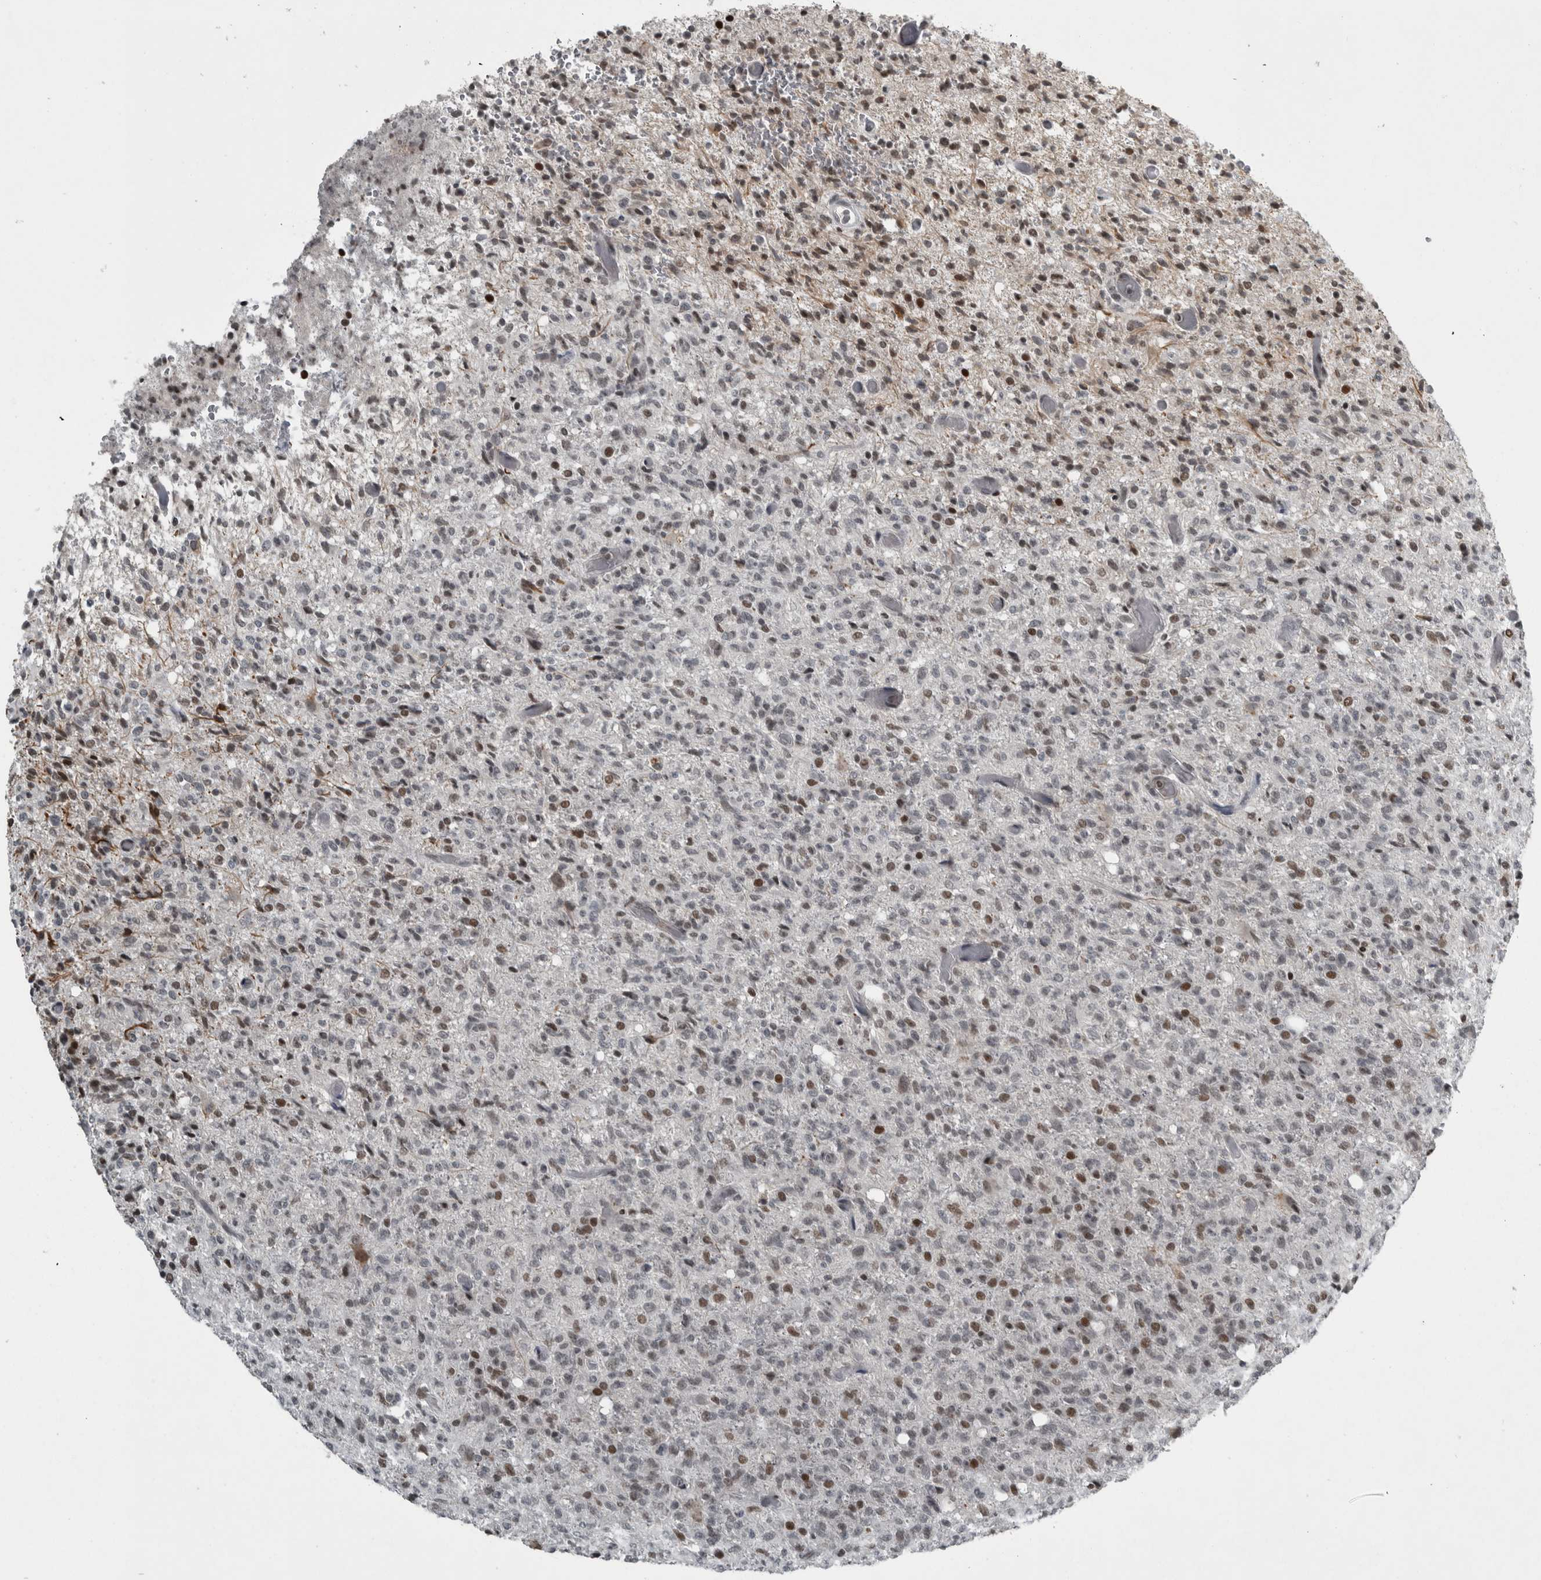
{"staining": {"intensity": "moderate", "quantity": "25%-75%", "location": "nuclear"}, "tissue": "glioma", "cell_type": "Tumor cells", "image_type": "cancer", "snomed": [{"axis": "morphology", "description": "Glioma, malignant, High grade"}, {"axis": "topography", "description": "Brain"}], "caption": "Immunohistochemistry histopathology image of human glioma stained for a protein (brown), which reveals medium levels of moderate nuclear staining in approximately 25%-75% of tumor cells.", "gene": "UNC50", "patient": {"sex": "female", "age": 57}}